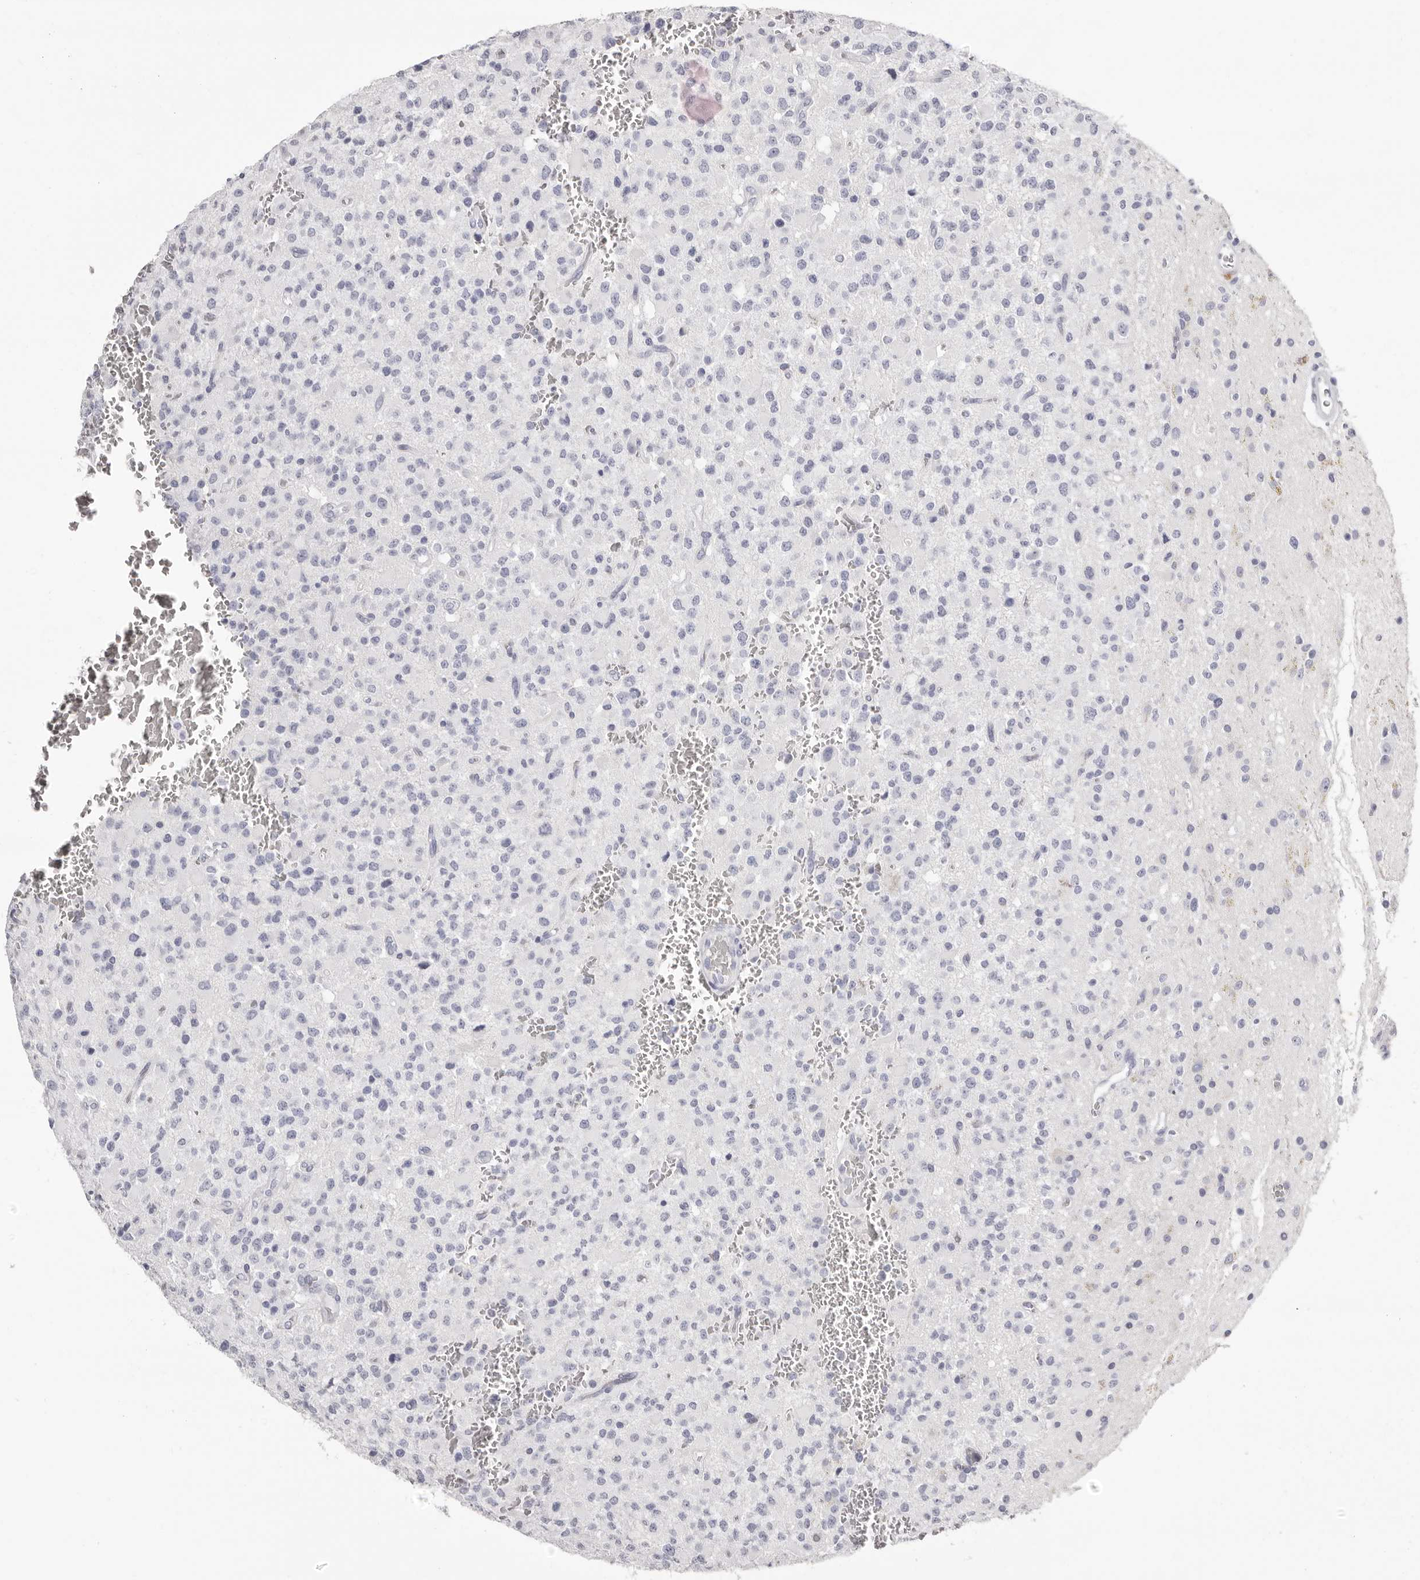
{"staining": {"intensity": "negative", "quantity": "none", "location": "none"}, "tissue": "glioma", "cell_type": "Tumor cells", "image_type": "cancer", "snomed": [{"axis": "morphology", "description": "Glioma, malignant, High grade"}, {"axis": "topography", "description": "Brain"}], "caption": "High power microscopy image of an IHC micrograph of glioma, revealing no significant positivity in tumor cells.", "gene": "LPO", "patient": {"sex": "male", "age": 34}}